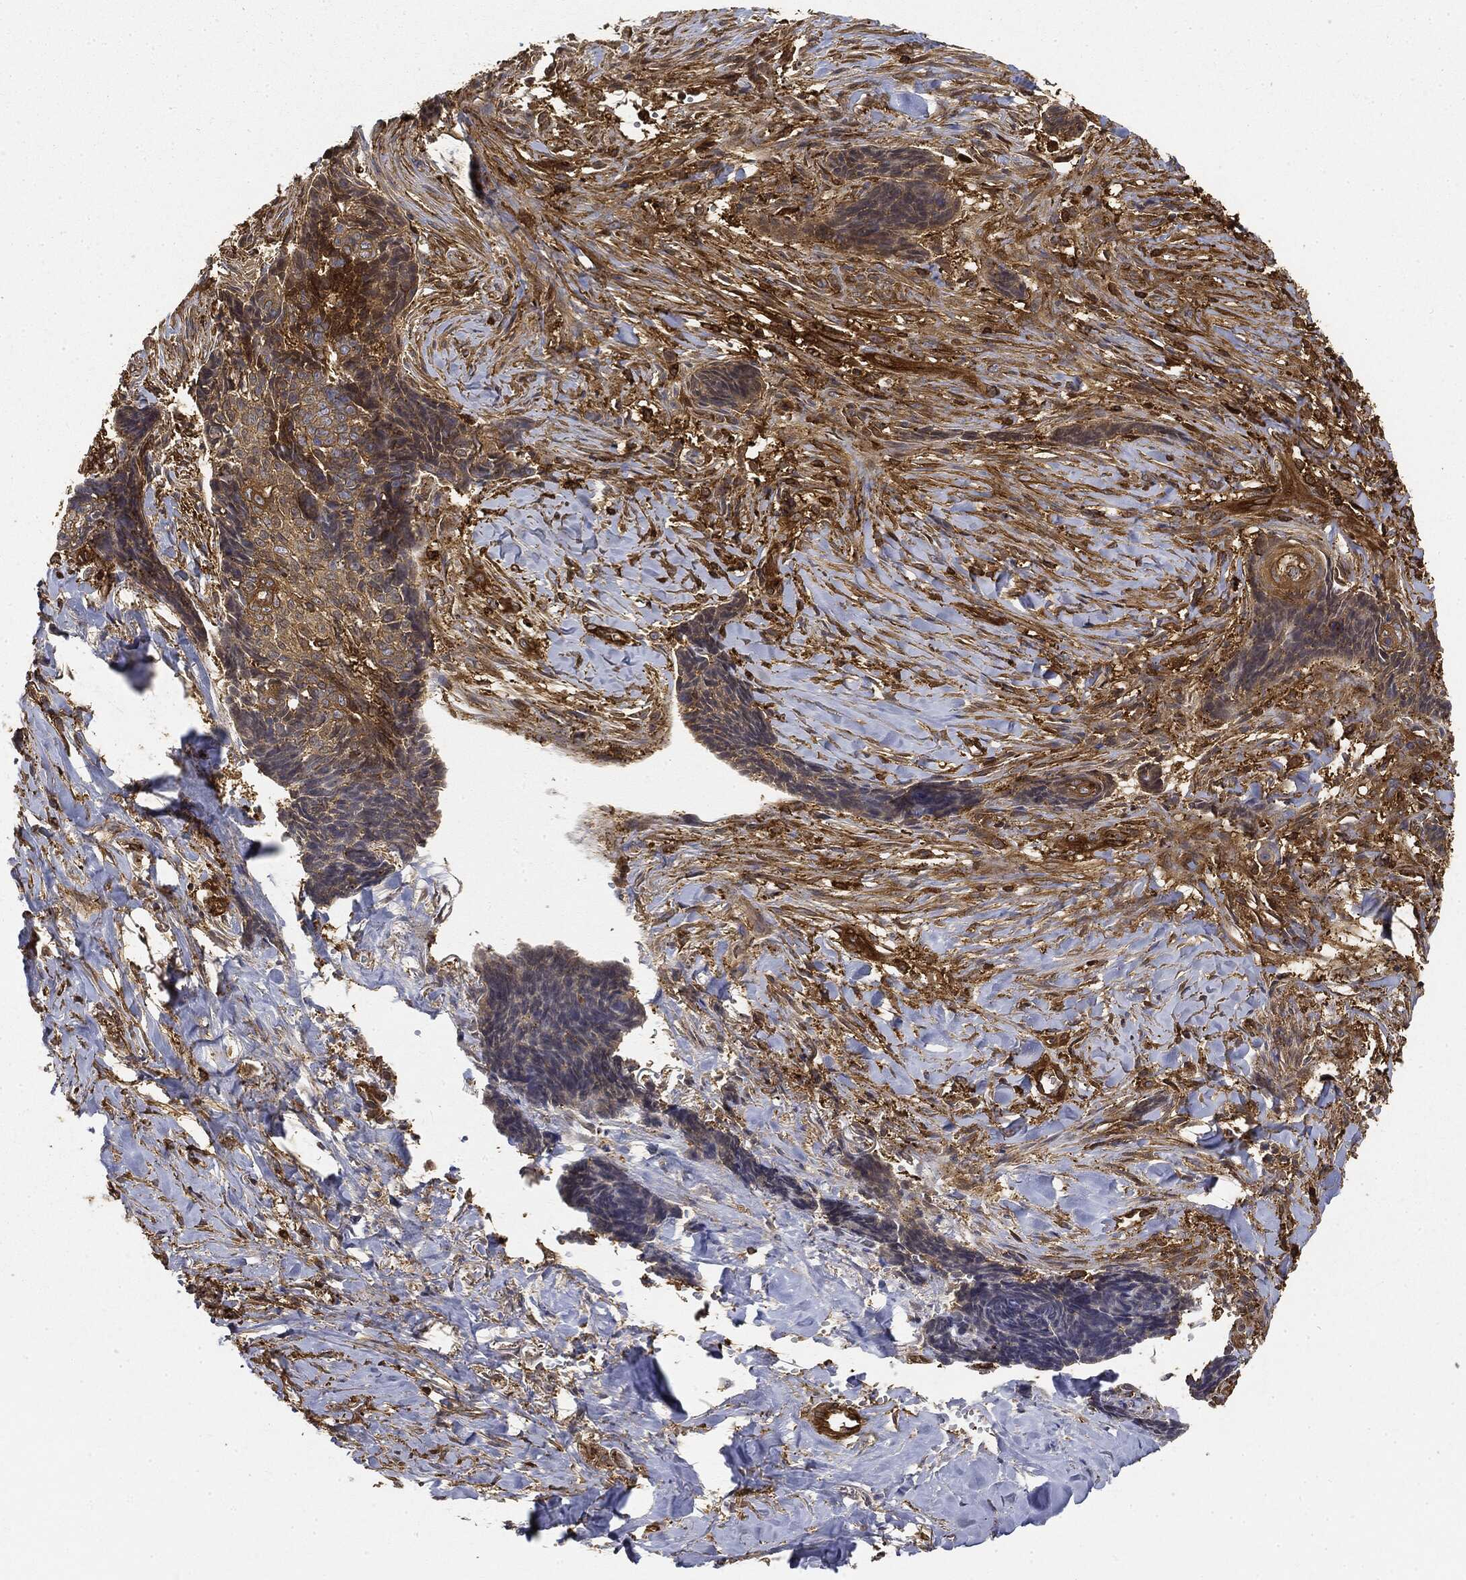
{"staining": {"intensity": "moderate", "quantity": "25%-75%", "location": "cytoplasmic/membranous"}, "tissue": "skin cancer", "cell_type": "Tumor cells", "image_type": "cancer", "snomed": [{"axis": "morphology", "description": "Basal cell carcinoma"}, {"axis": "topography", "description": "Skin"}], "caption": "Skin basal cell carcinoma stained for a protein (brown) exhibits moderate cytoplasmic/membranous positive staining in approximately 25%-75% of tumor cells.", "gene": "WDR1", "patient": {"sex": "male", "age": 86}}